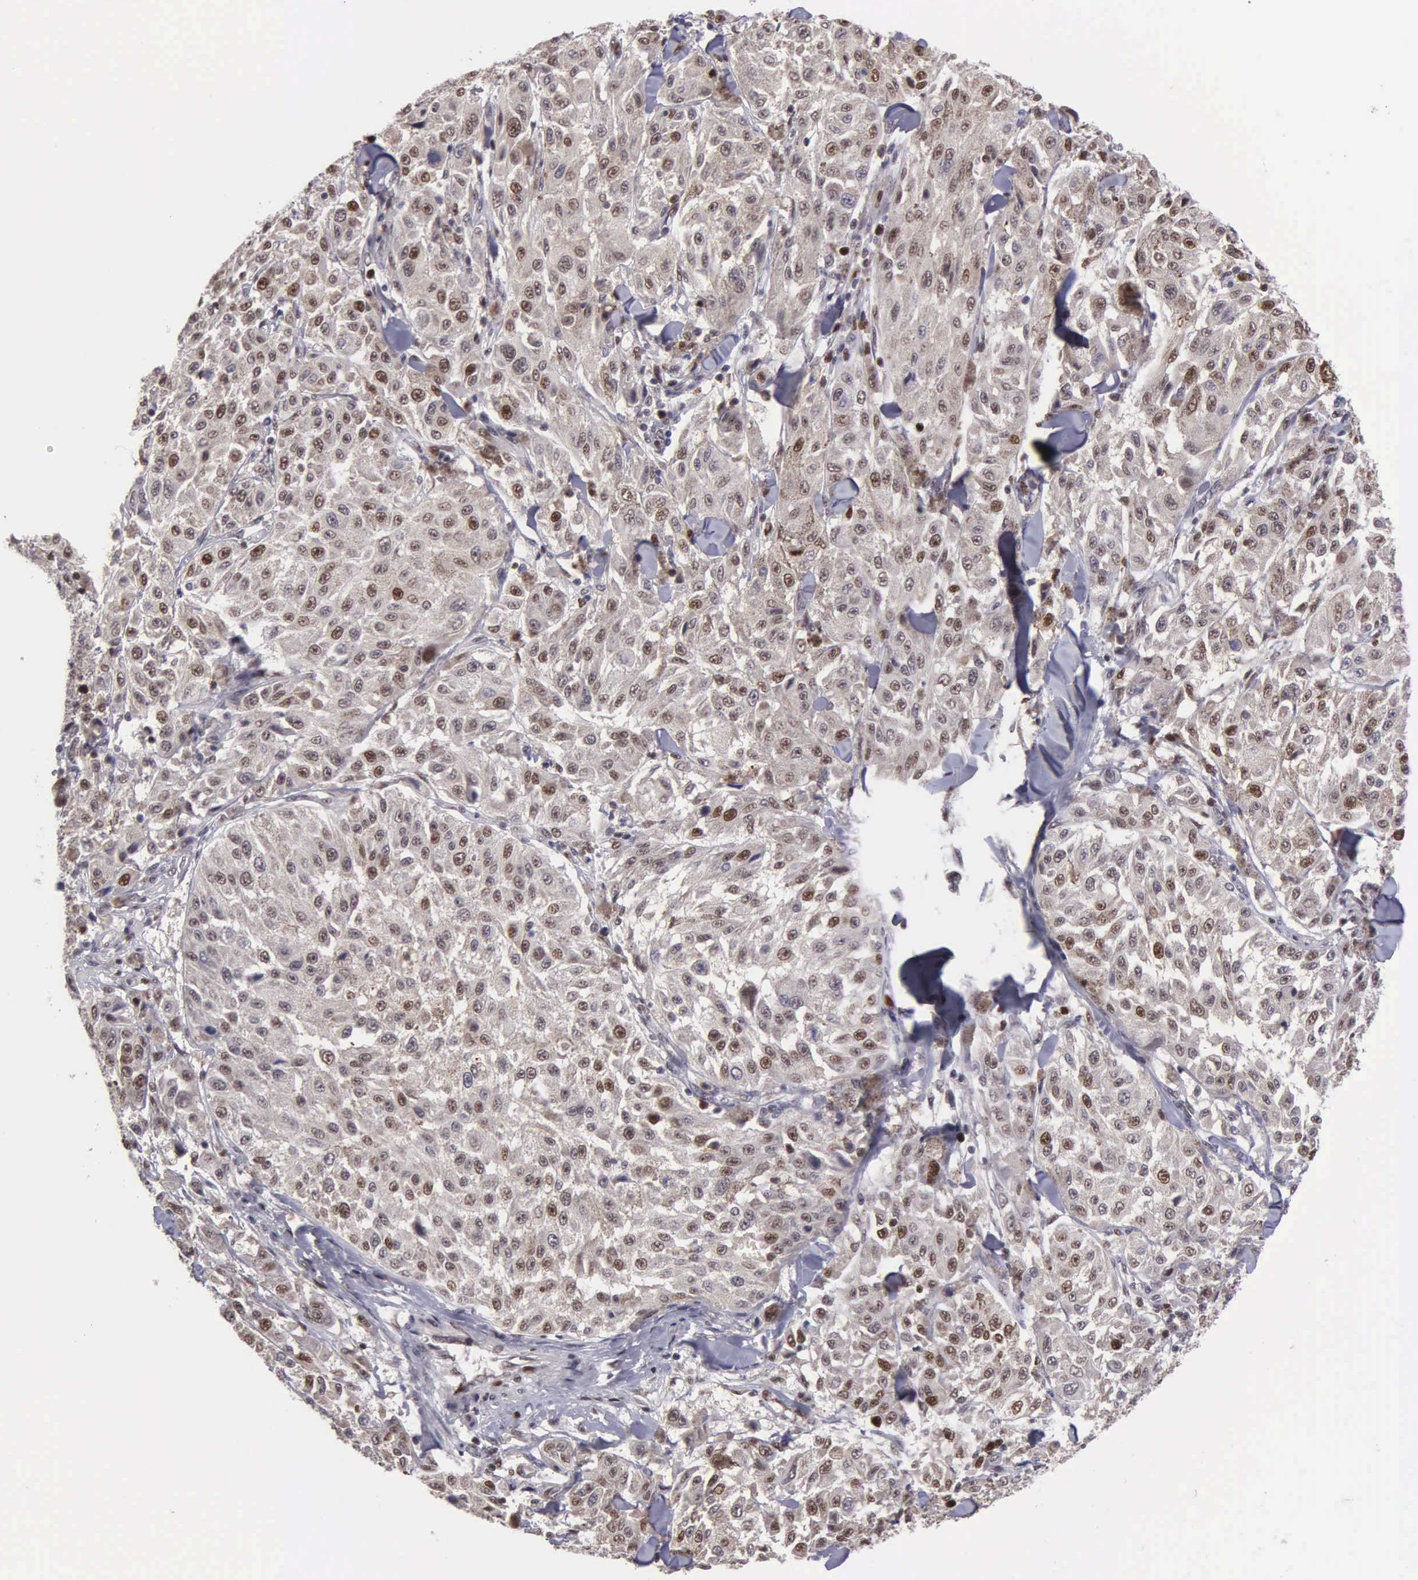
{"staining": {"intensity": "moderate", "quantity": ">75%", "location": "cytoplasmic/membranous,nuclear"}, "tissue": "melanoma", "cell_type": "Tumor cells", "image_type": "cancer", "snomed": [{"axis": "morphology", "description": "Malignant melanoma, NOS"}, {"axis": "topography", "description": "Skin"}], "caption": "DAB (3,3'-diaminobenzidine) immunohistochemical staining of melanoma reveals moderate cytoplasmic/membranous and nuclear protein staining in about >75% of tumor cells.", "gene": "UBR7", "patient": {"sex": "female", "age": 64}}